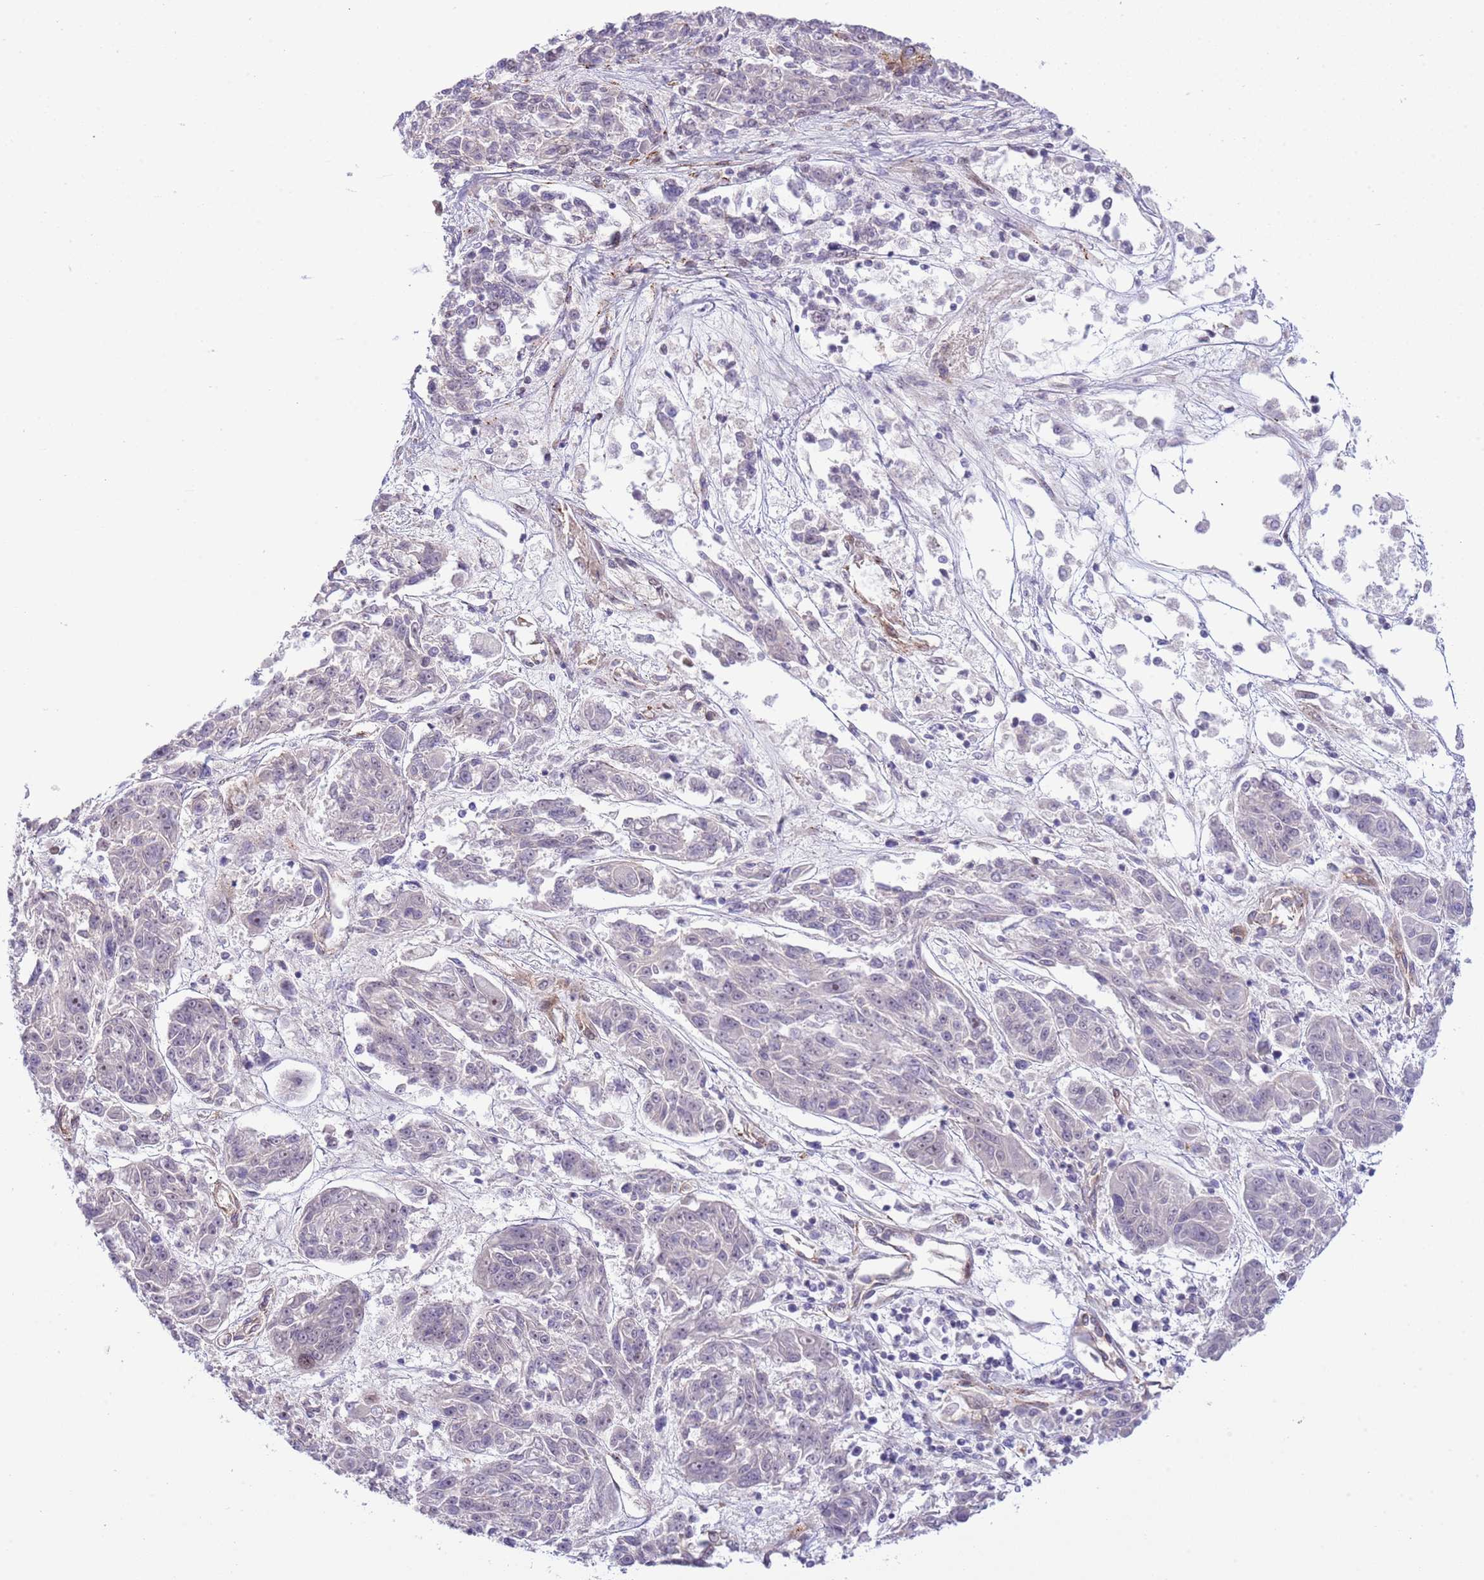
{"staining": {"intensity": "negative", "quantity": "none", "location": "none"}, "tissue": "melanoma", "cell_type": "Tumor cells", "image_type": "cancer", "snomed": [{"axis": "morphology", "description": "Malignant melanoma, NOS"}, {"axis": "topography", "description": "Skin"}], "caption": "DAB immunohistochemical staining of human malignant melanoma demonstrates no significant positivity in tumor cells.", "gene": "NEK3", "patient": {"sex": "male", "age": 53}}